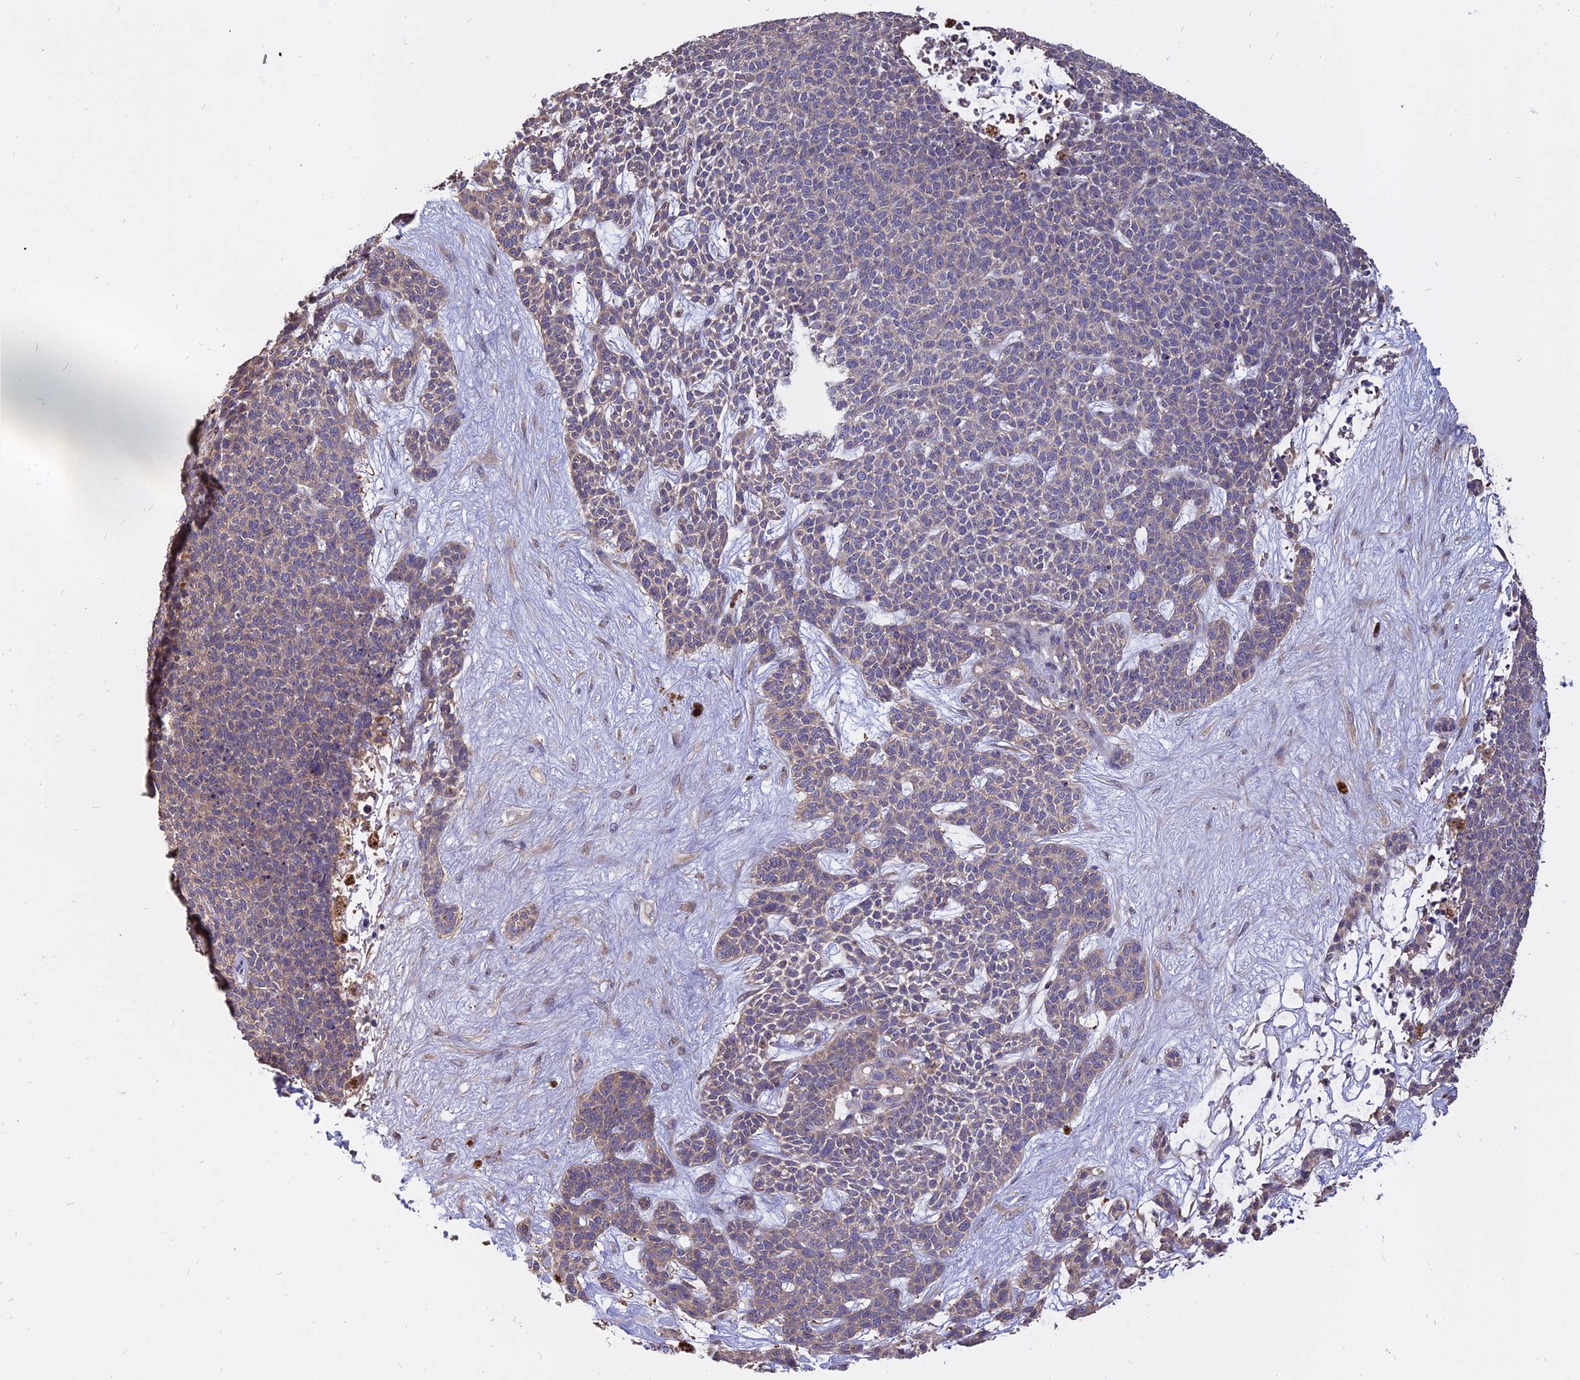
{"staining": {"intensity": "negative", "quantity": "none", "location": "none"}, "tissue": "skin cancer", "cell_type": "Tumor cells", "image_type": "cancer", "snomed": [{"axis": "morphology", "description": "Basal cell carcinoma"}, {"axis": "topography", "description": "Skin"}], "caption": "DAB (3,3'-diaminobenzidine) immunohistochemical staining of basal cell carcinoma (skin) shows no significant staining in tumor cells.", "gene": "CARMIL2", "patient": {"sex": "female", "age": 84}}